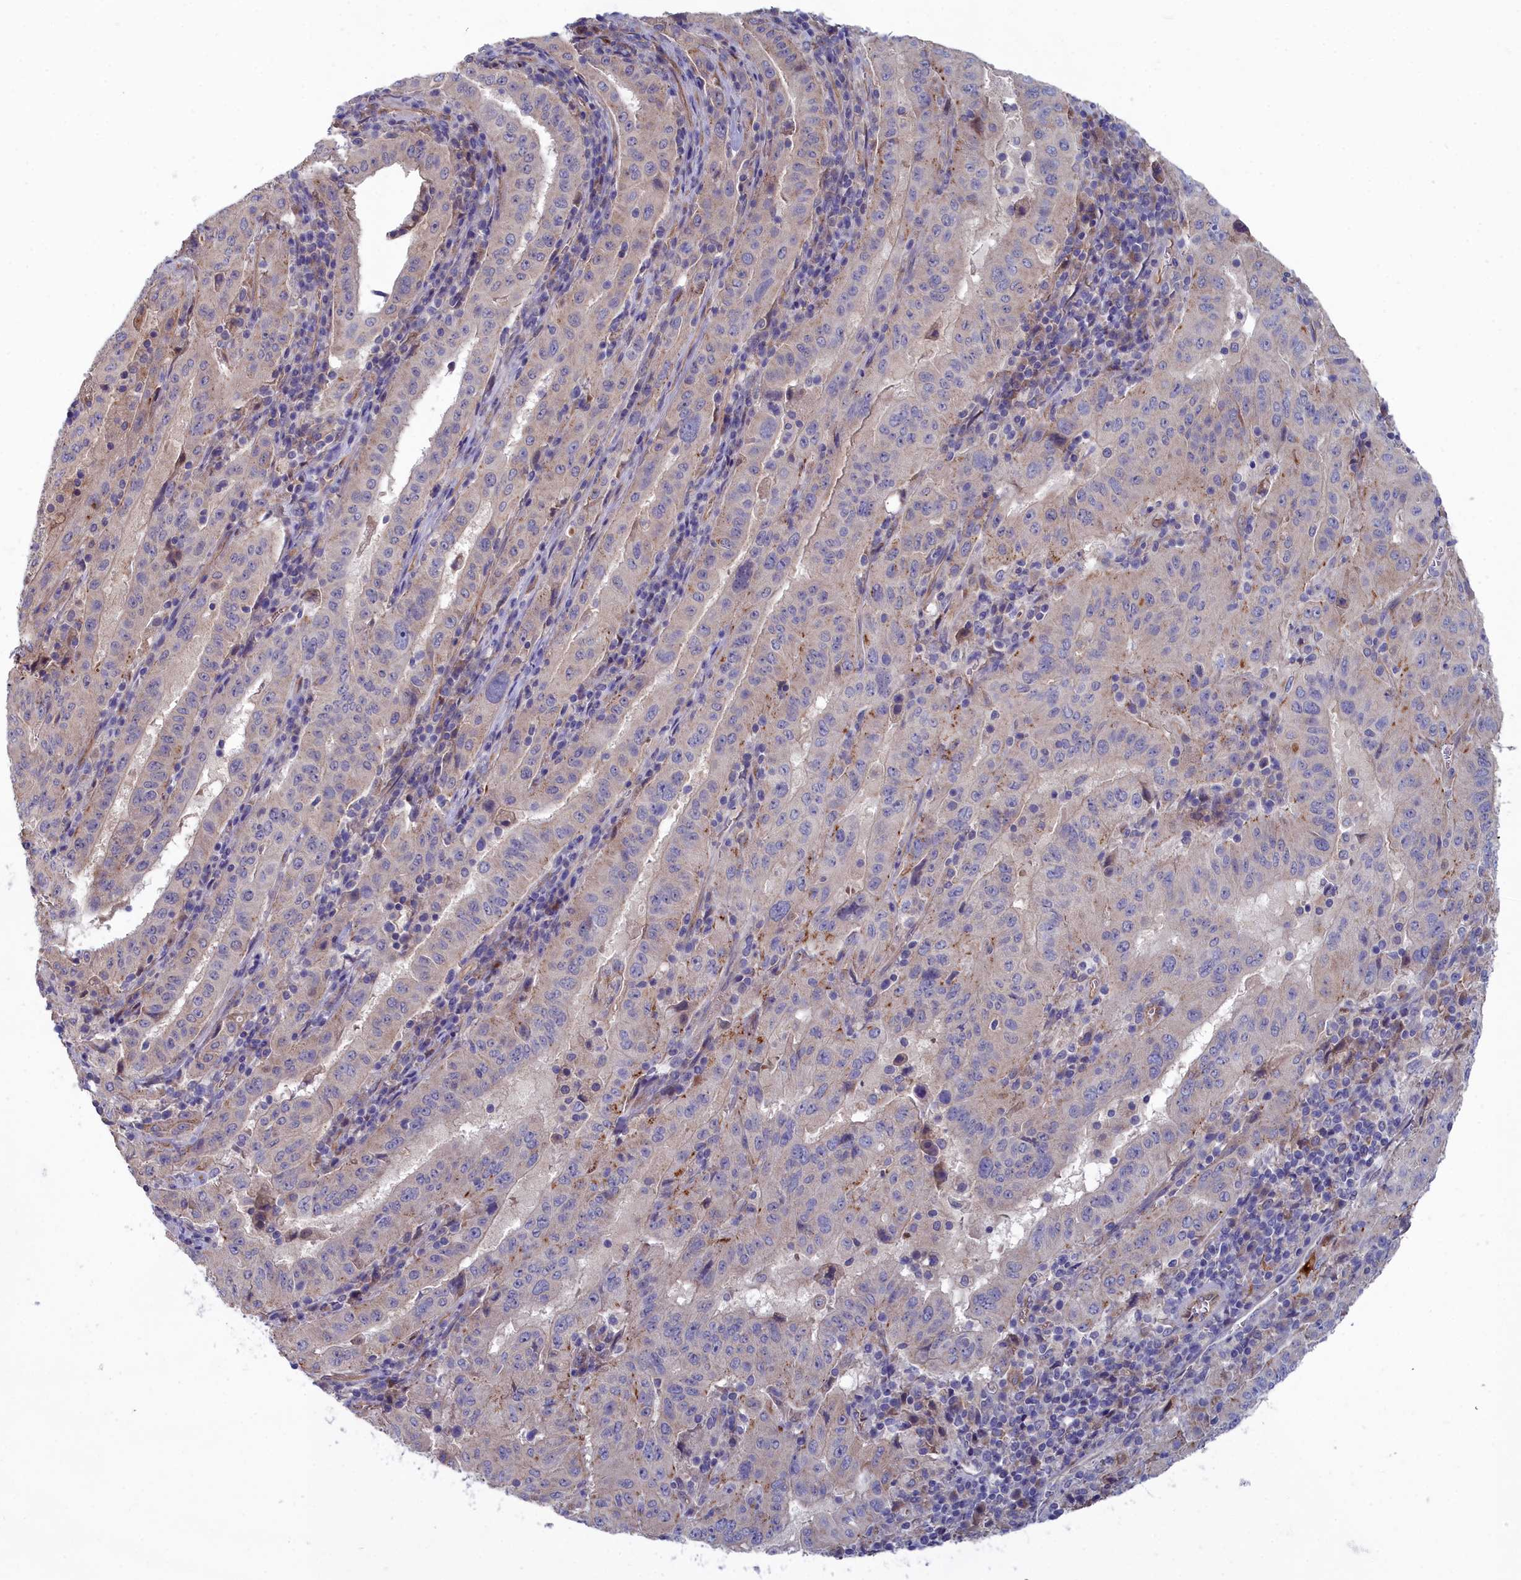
{"staining": {"intensity": "negative", "quantity": "none", "location": "none"}, "tissue": "pancreatic cancer", "cell_type": "Tumor cells", "image_type": "cancer", "snomed": [{"axis": "morphology", "description": "Adenocarcinoma, NOS"}, {"axis": "topography", "description": "Pancreas"}], "caption": "The IHC photomicrograph has no significant positivity in tumor cells of adenocarcinoma (pancreatic) tissue. Brightfield microscopy of IHC stained with DAB (brown) and hematoxylin (blue), captured at high magnification.", "gene": "RDX", "patient": {"sex": "male", "age": 63}}